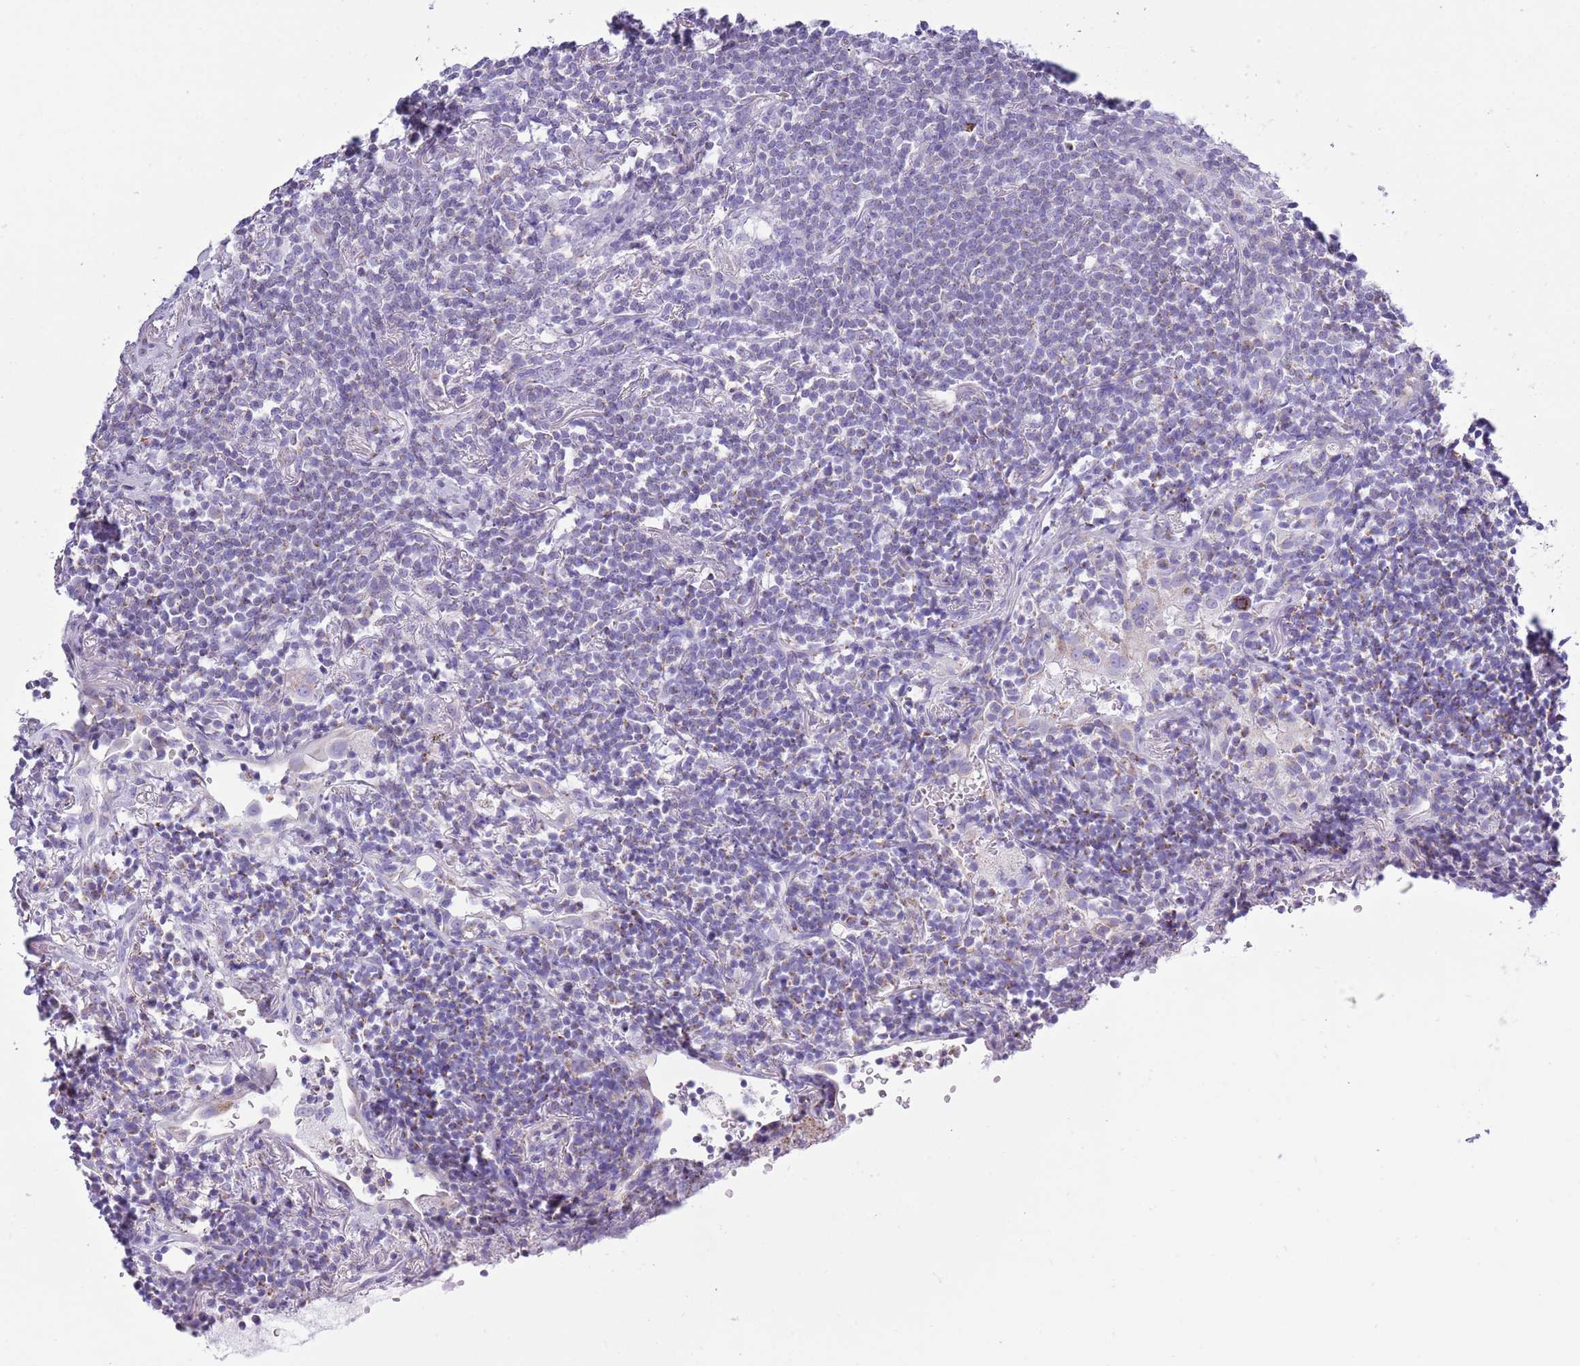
{"staining": {"intensity": "negative", "quantity": "none", "location": "none"}, "tissue": "lymphoma", "cell_type": "Tumor cells", "image_type": "cancer", "snomed": [{"axis": "morphology", "description": "Malignant lymphoma, non-Hodgkin's type, Low grade"}, {"axis": "topography", "description": "Lung"}], "caption": "IHC micrograph of human lymphoma stained for a protein (brown), which exhibits no expression in tumor cells.", "gene": "MOCOS", "patient": {"sex": "female", "age": 71}}